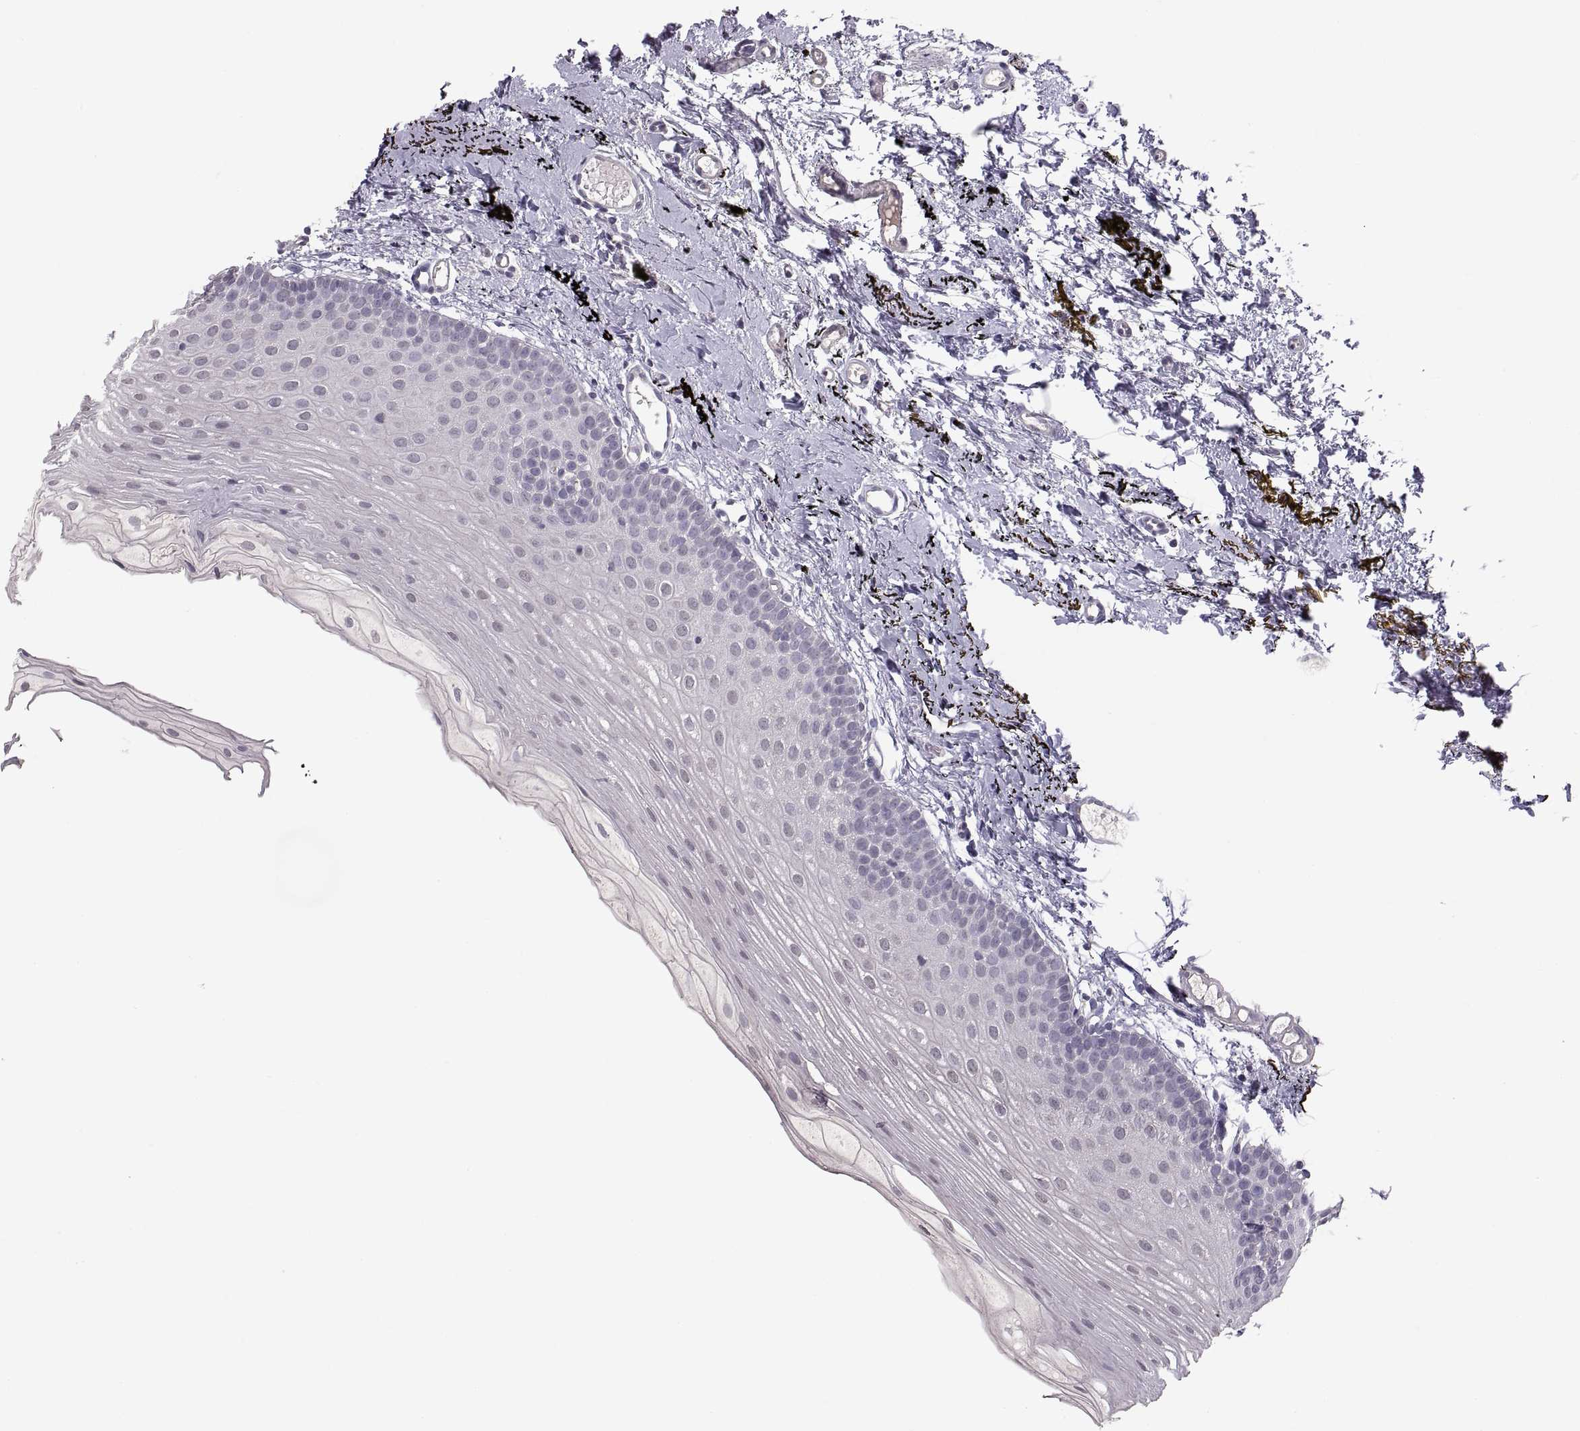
{"staining": {"intensity": "negative", "quantity": "none", "location": "none"}, "tissue": "oral mucosa", "cell_type": "Squamous epithelial cells", "image_type": "normal", "snomed": [{"axis": "morphology", "description": "Normal tissue, NOS"}, {"axis": "topography", "description": "Oral tissue"}], "caption": "Immunohistochemistry histopathology image of unremarkable oral mucosa: oral mucosa stained with DAB (3,3'-diaminobenzidine) exhibits no significant protein positivity in squamous epithelial cells. The staining was performed using DAB (3,3'-diaminobenzidine) to visualize the protein expression in brown, while the nuclei were stained in blue with hematoxylin (Magnification: 20x).", "gene": "PAX2", "patient": {"sex": "female", "age": 57}}